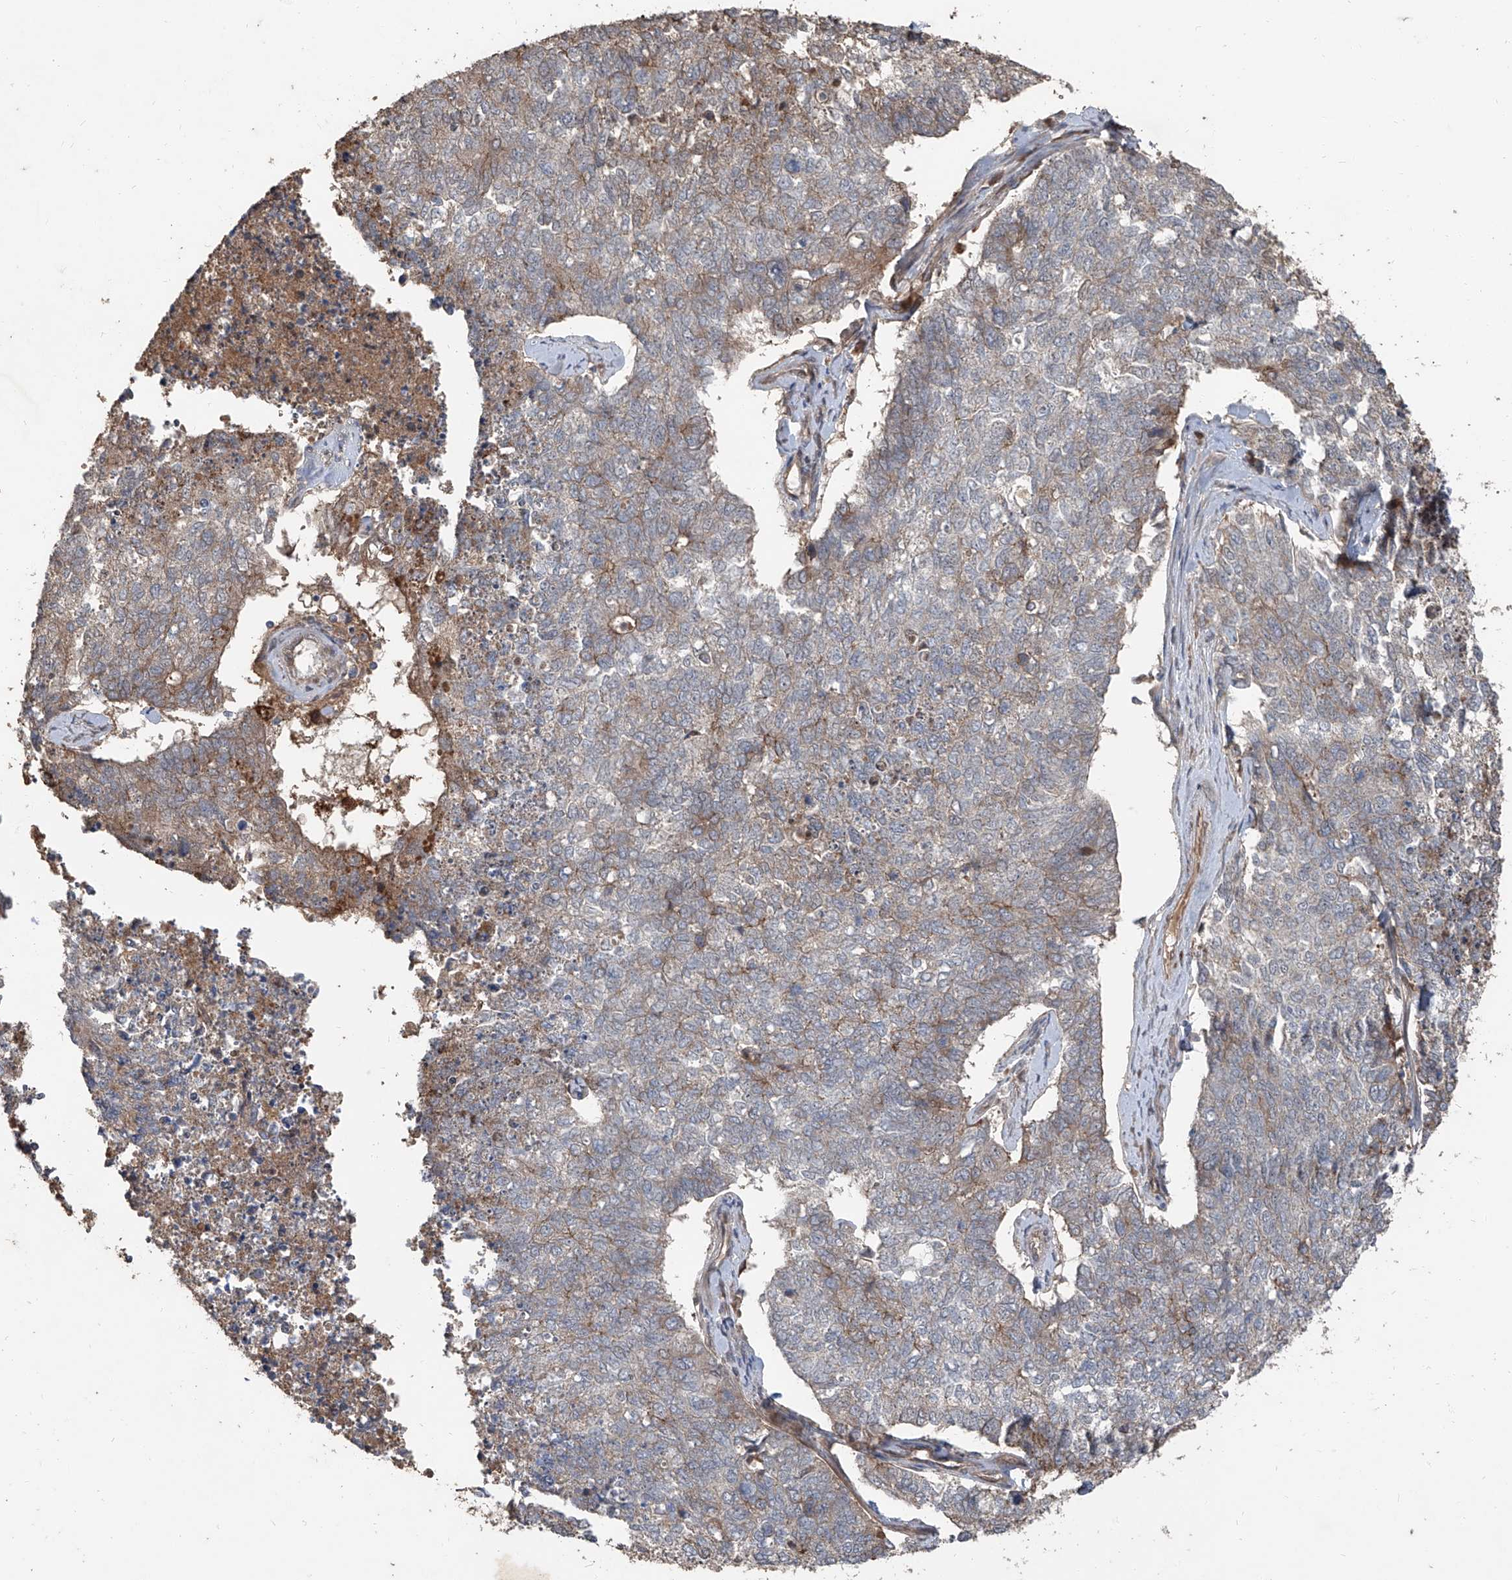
{"staining": {"intensity": "weak", "quantity": "25%-75%", "location": "cytoplasmic/membranous"}, "tissue": "cervical cancer", "cell_type": "Tumor cells", "image_type": "cancer", "snomed": [{"axis": "morphology", "description": "Squamous cell carcinoma, NOS"}, {"axis": "topography", "description": "Cervix"}], "caption": "Protein expression analysis of cervical cancer shows weak cytoplasmic/membranous expression in approximately 25%-75% of tumor cells.", "gene": "CCN1", "patient": {"sex": "female", "age": 63}}